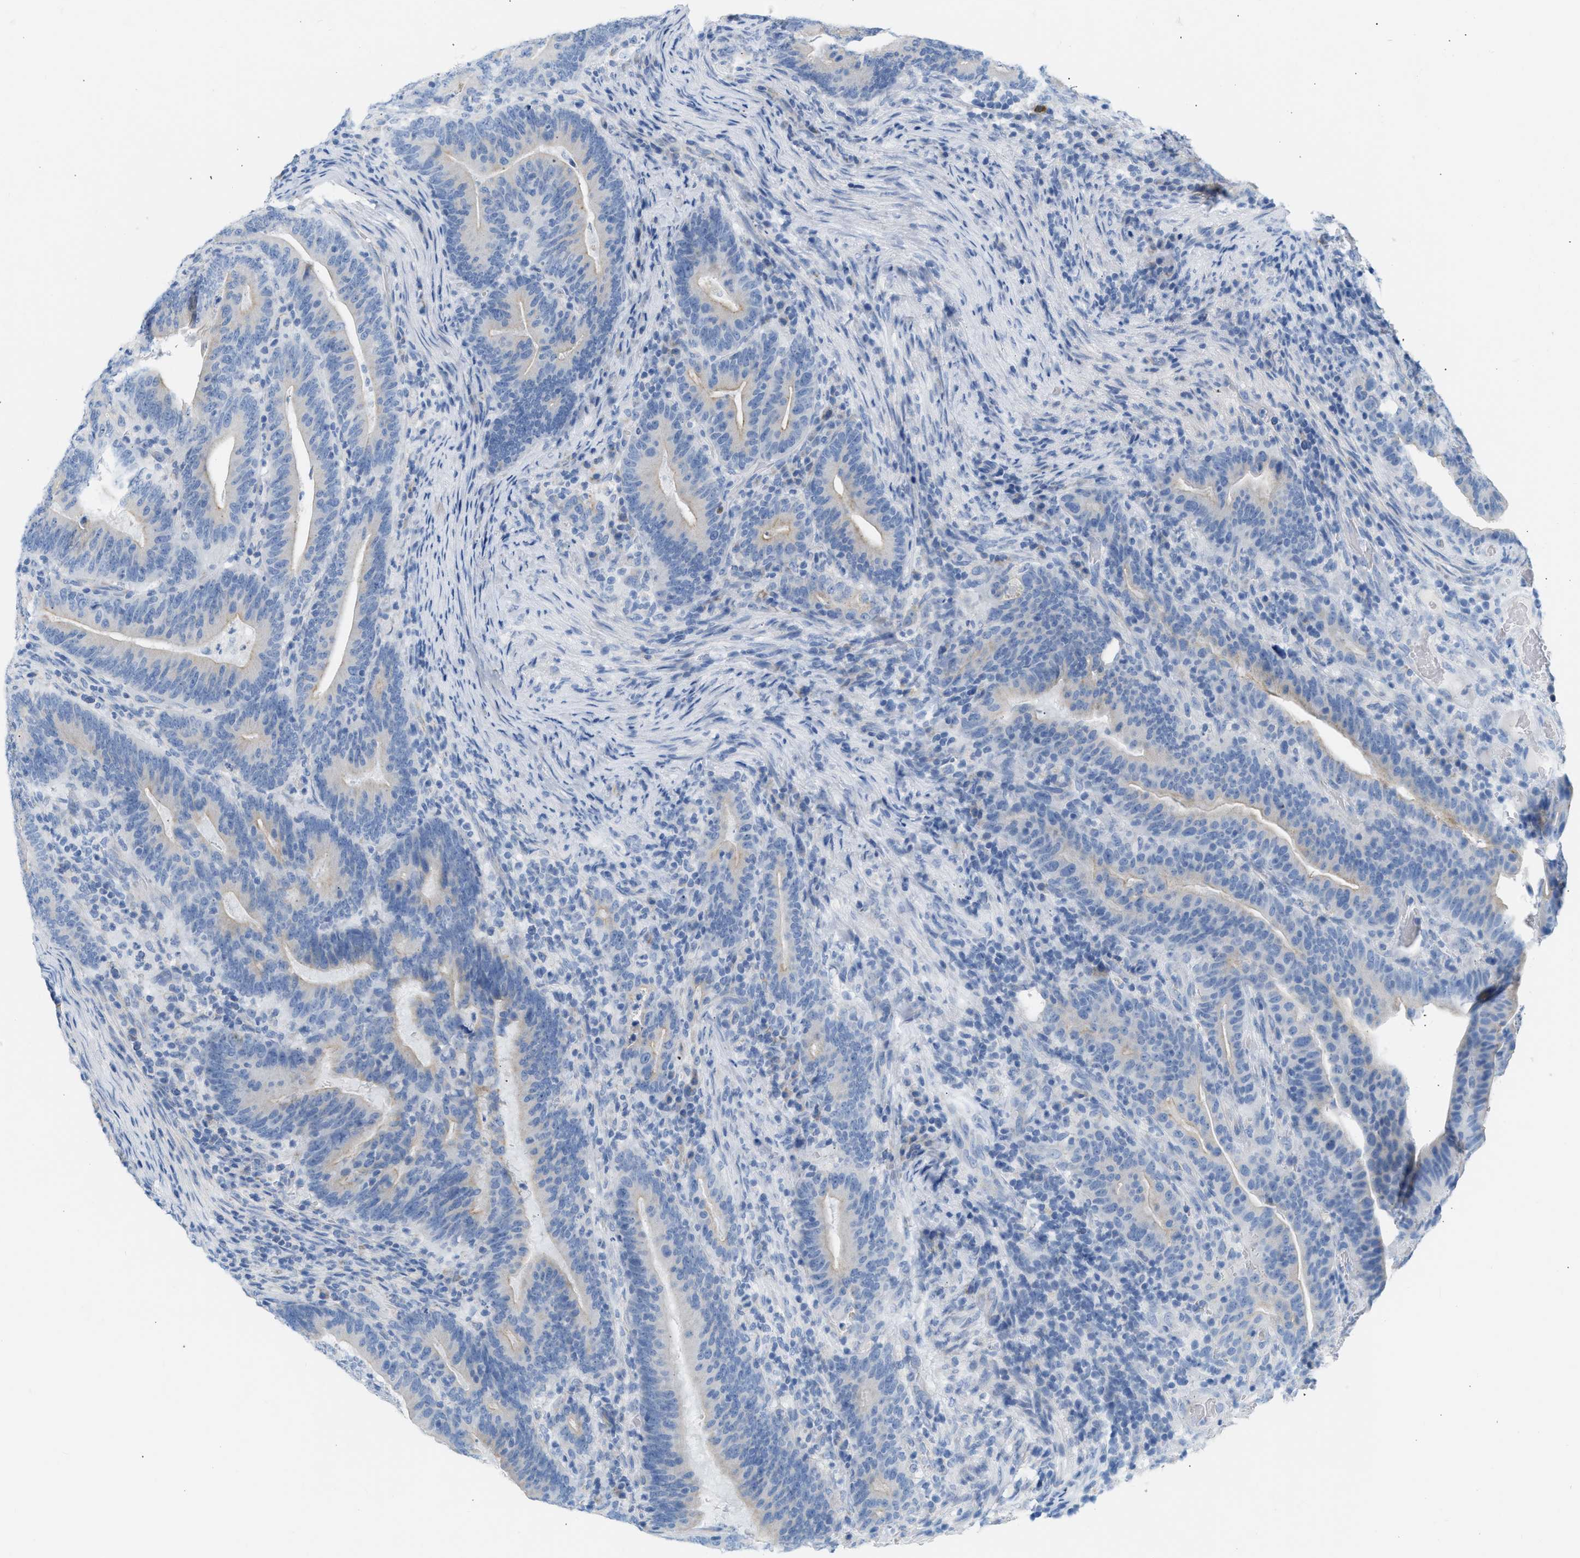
{"staining": {"intensity": "weak", "quantity": "<25%", "location": "cytoplasmic/membranous"}, "tissue": "colorectal cancer", "cell_type": "Tumor cells", "image_type": "cancer", "snomed": [{"axis": "morphology", "description": "Adenocarcinoma, NOS"}, {"axis": "topography", "description": "Colon"}], "caption": "Human adenocarcinoma (colorectal) stained for a protein using immunohistochemistry shows no staining in tumor cells.", "gene": "NDUFS8", "patient": {"sex": "female", "age": 66}}